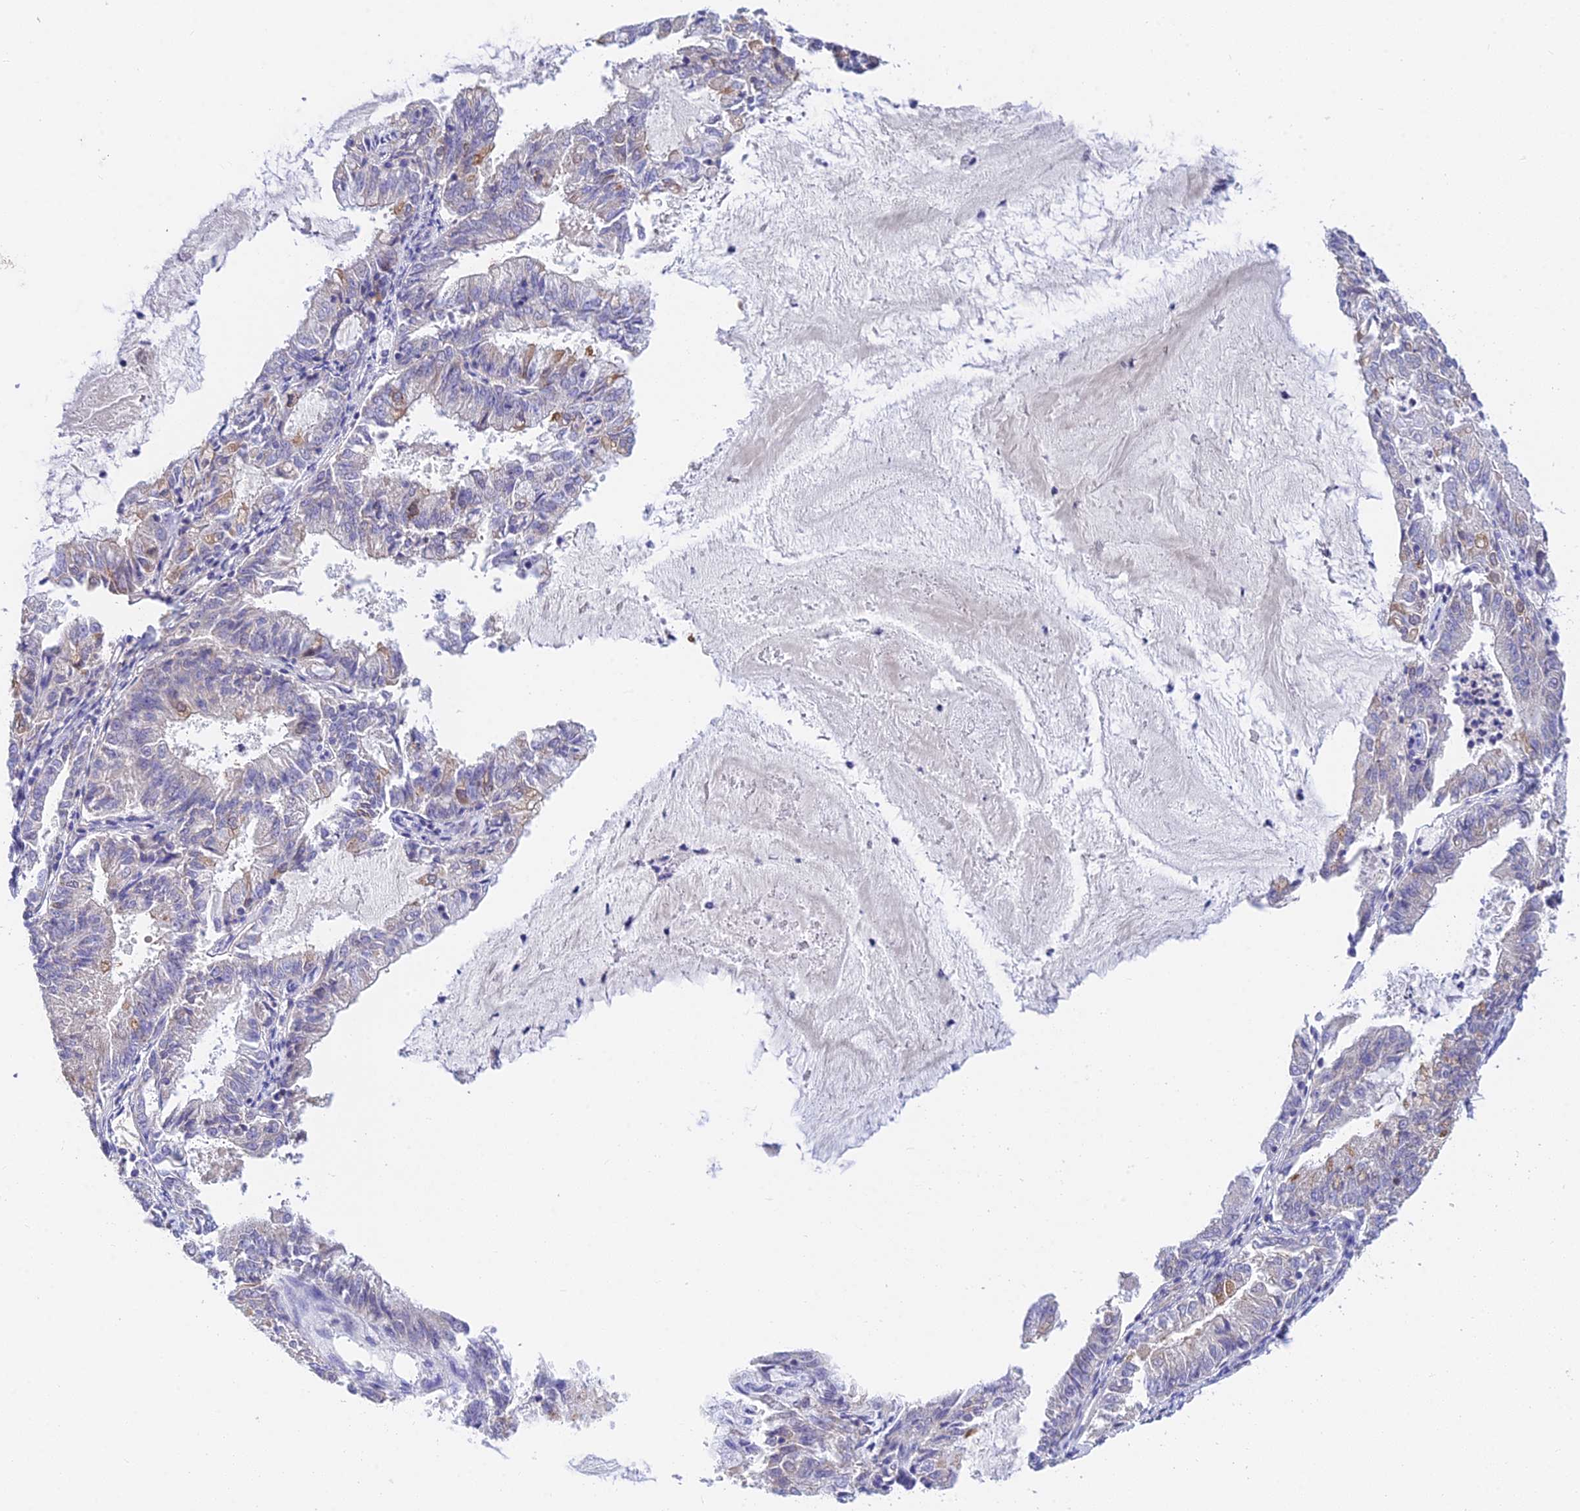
{"staining": {"intensity": "weak", "quantity": "<25%", "location": "cytoplasmic/membranous"}, "tissue": "endometrial cancer", "cell_type": "Tumor cells", "image_type": "cancer", "snomed": [{"axis": "morphology", "description": "Adenocarcinoma, NOS"}, {"axis": "topography", "description": "Endometrium"}], "caption": "DAB immunohistochemical staining of endometrial adenocarcinoma exhibits no significant staining in tumor cells.", "gene": "HOXB1", "patient": {"sex": "female", "age": 57}}